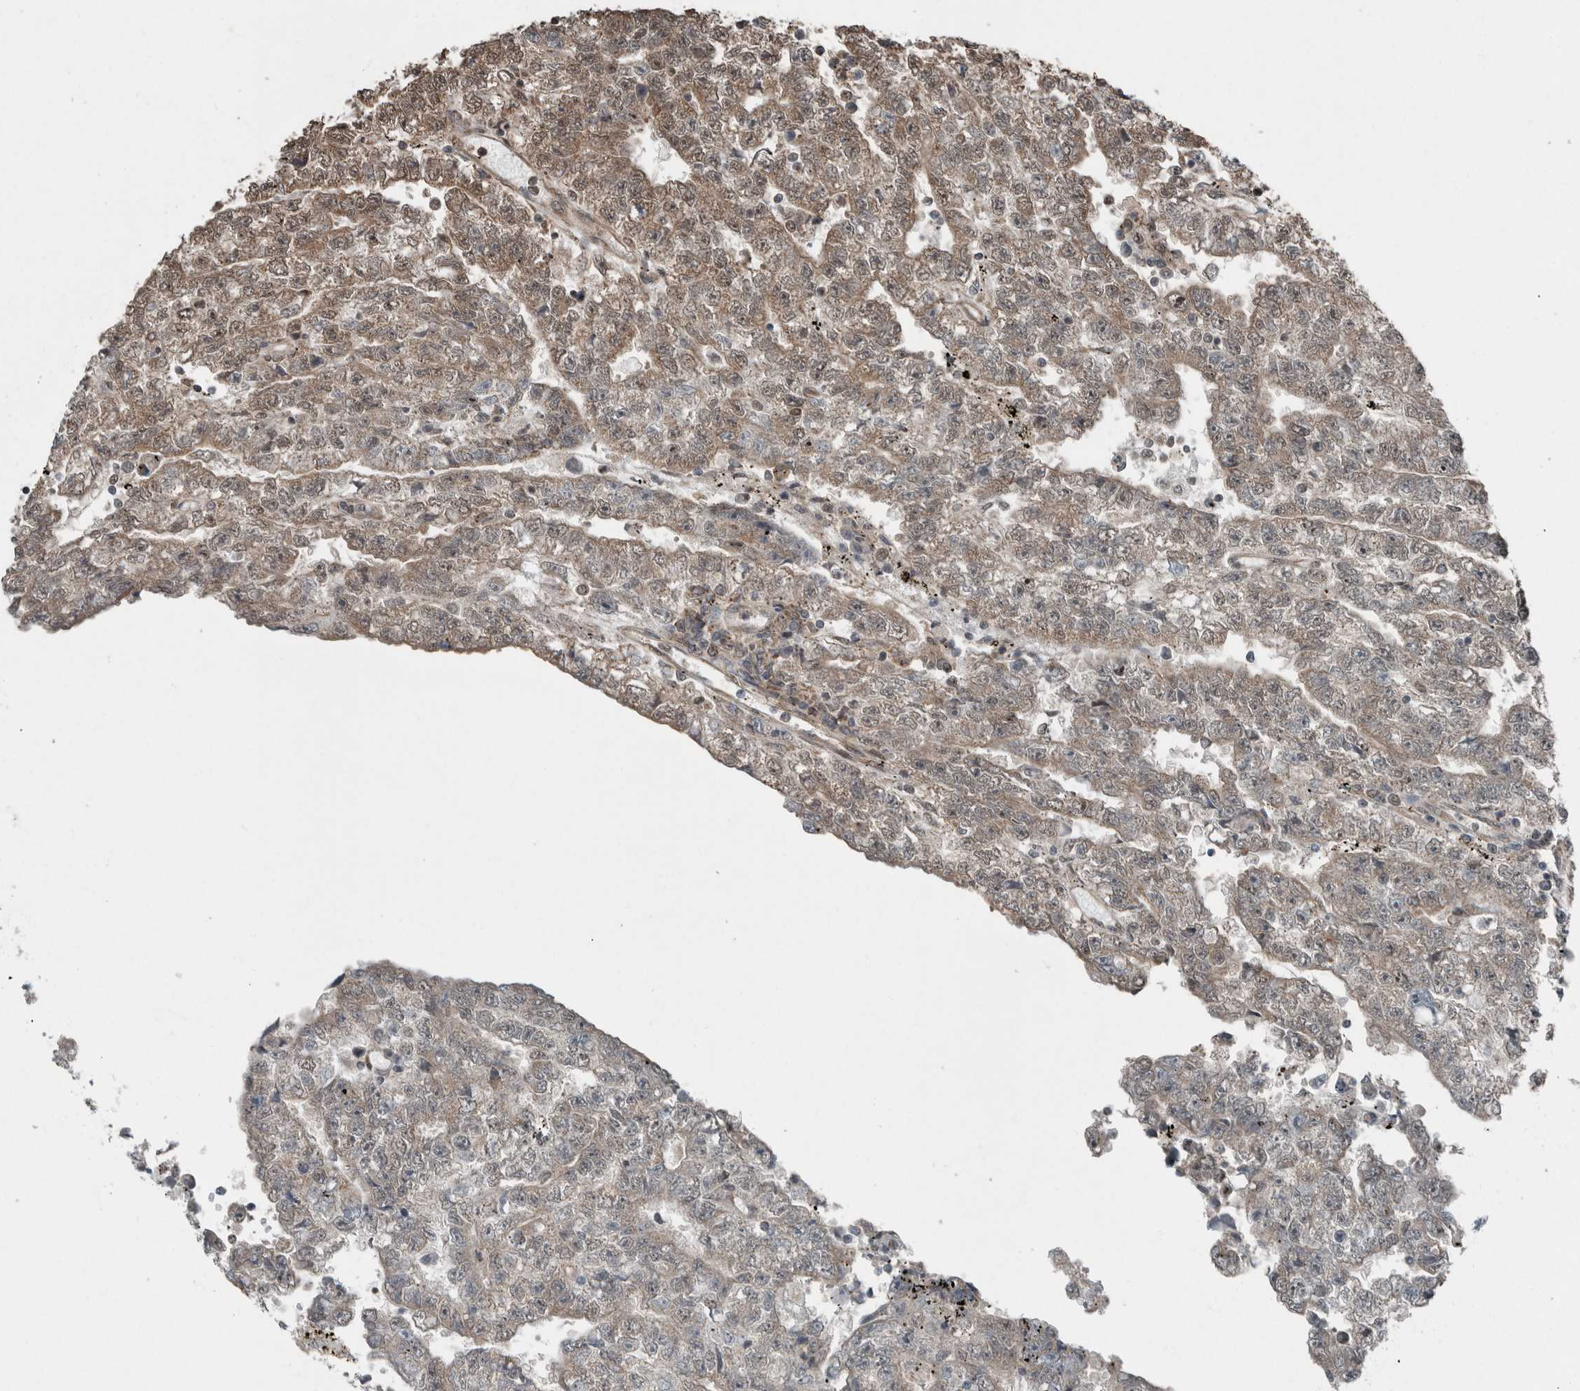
{"staining": {"intensity": "weak", "quantity": ">75%", "location": "cytoplasmic/membranous"}, "tissue": "testis cancer", "cell_type": "Tumor cells", "image_type": "cancer", "snomed": [{"axis": "morphology", "description": "Carcinoma, Embryonal, NOS"}, {"axis": "topography", "description": "Testis"}], "caption": "The image displays immunohistochemical staining of embryonal carcinoma (testis). There is weak cytoplasmic/membranous staining is present in approximately >75% of tumor cells.", "gene": "MYO1E", "patient": {"sex": "male", "age": 25}}